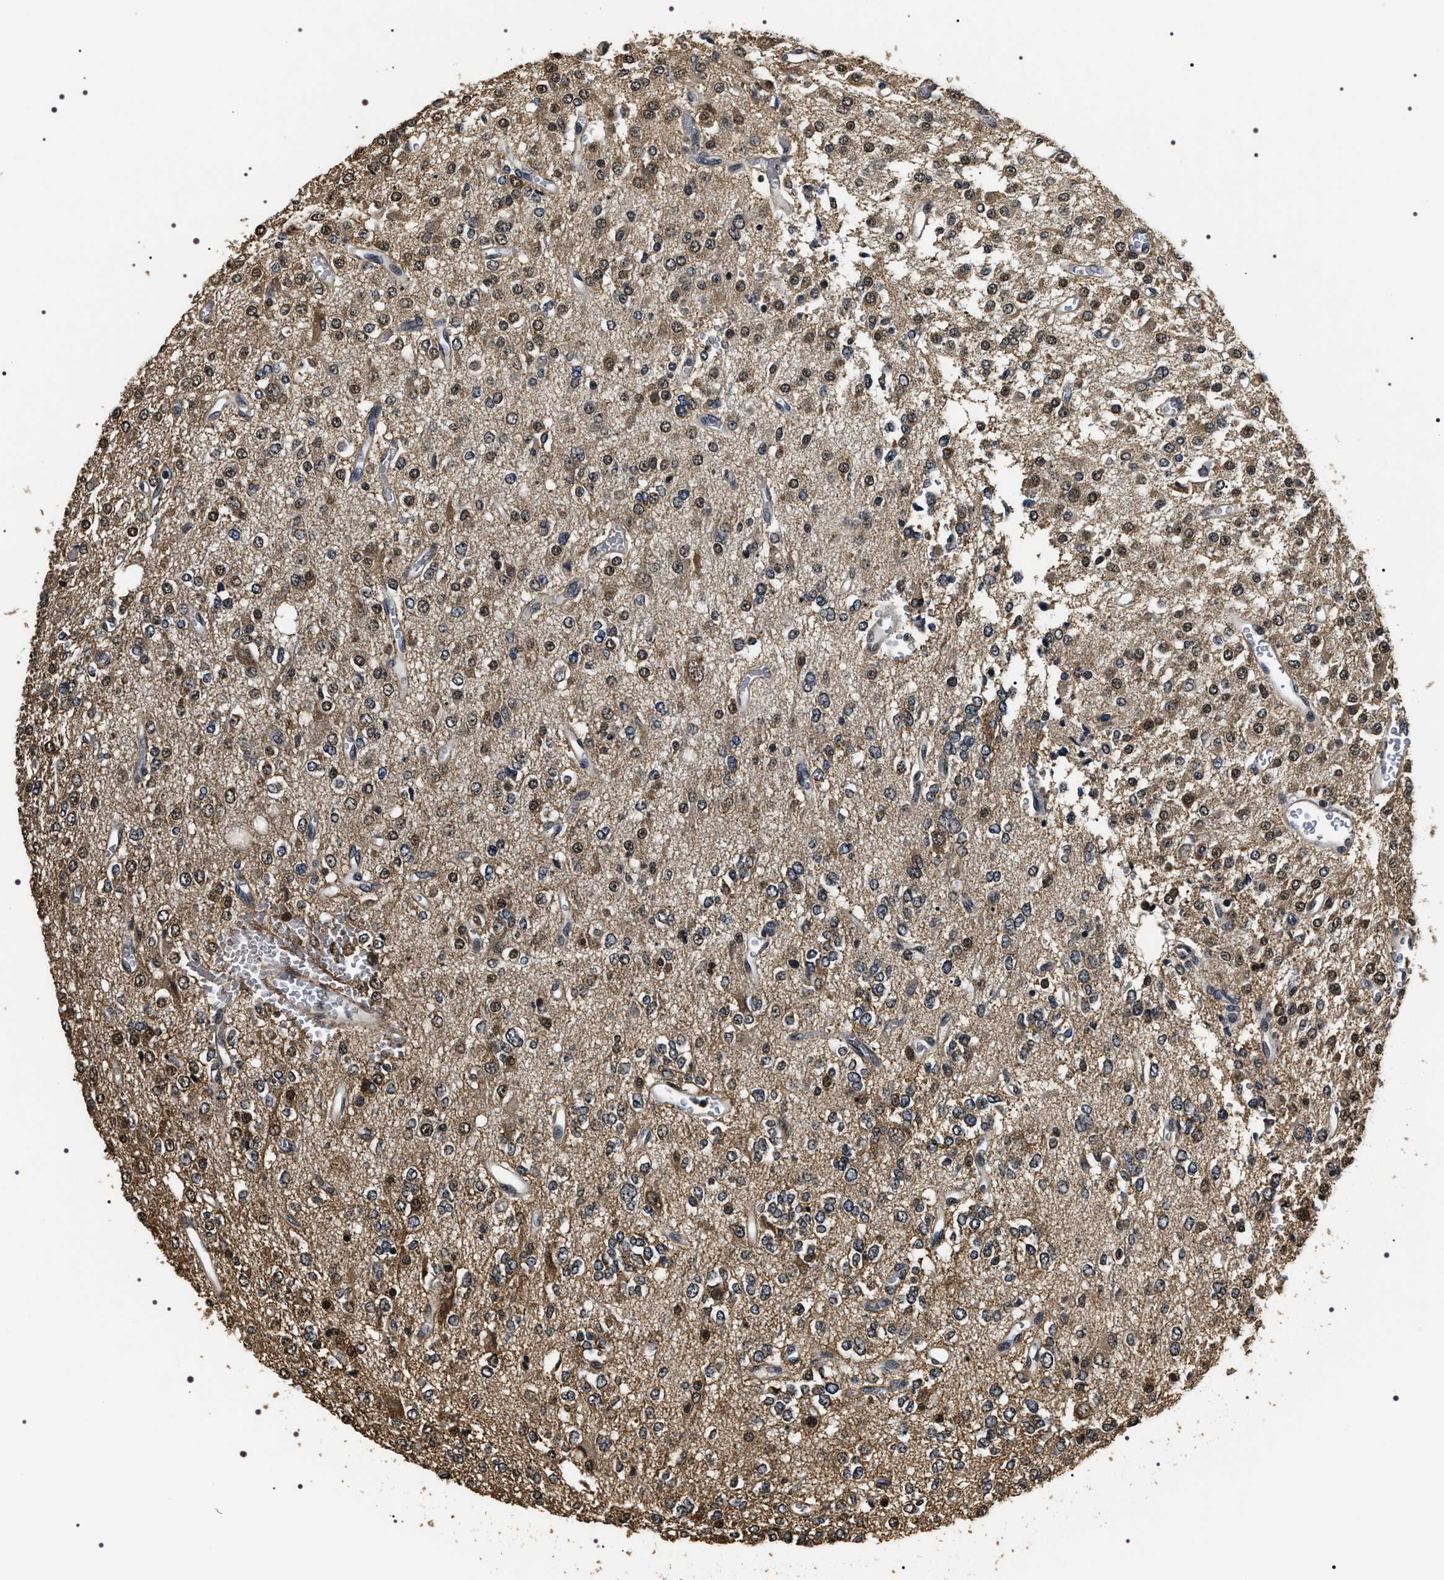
{"staining": {"intensity": "moderate", "quantity": "<25%", "location": "nuclear"}, "tissue": "glioma", "cell_type": "Tumor cells", "image_type": "cancer", "snomed": [{"axis": "morphology", "description": "Glioma, malignant, Low grade"}, {"axis": "topography", "description": "Brain"}], "caption": "About <25% of tumor cells in human malignant low-grade glioma show moderate nuclear protein expression as visualized by brown immunohistochemical staining.", "gene": "ARHGAP22", "patient": {"sex": "male", "age": 38}}